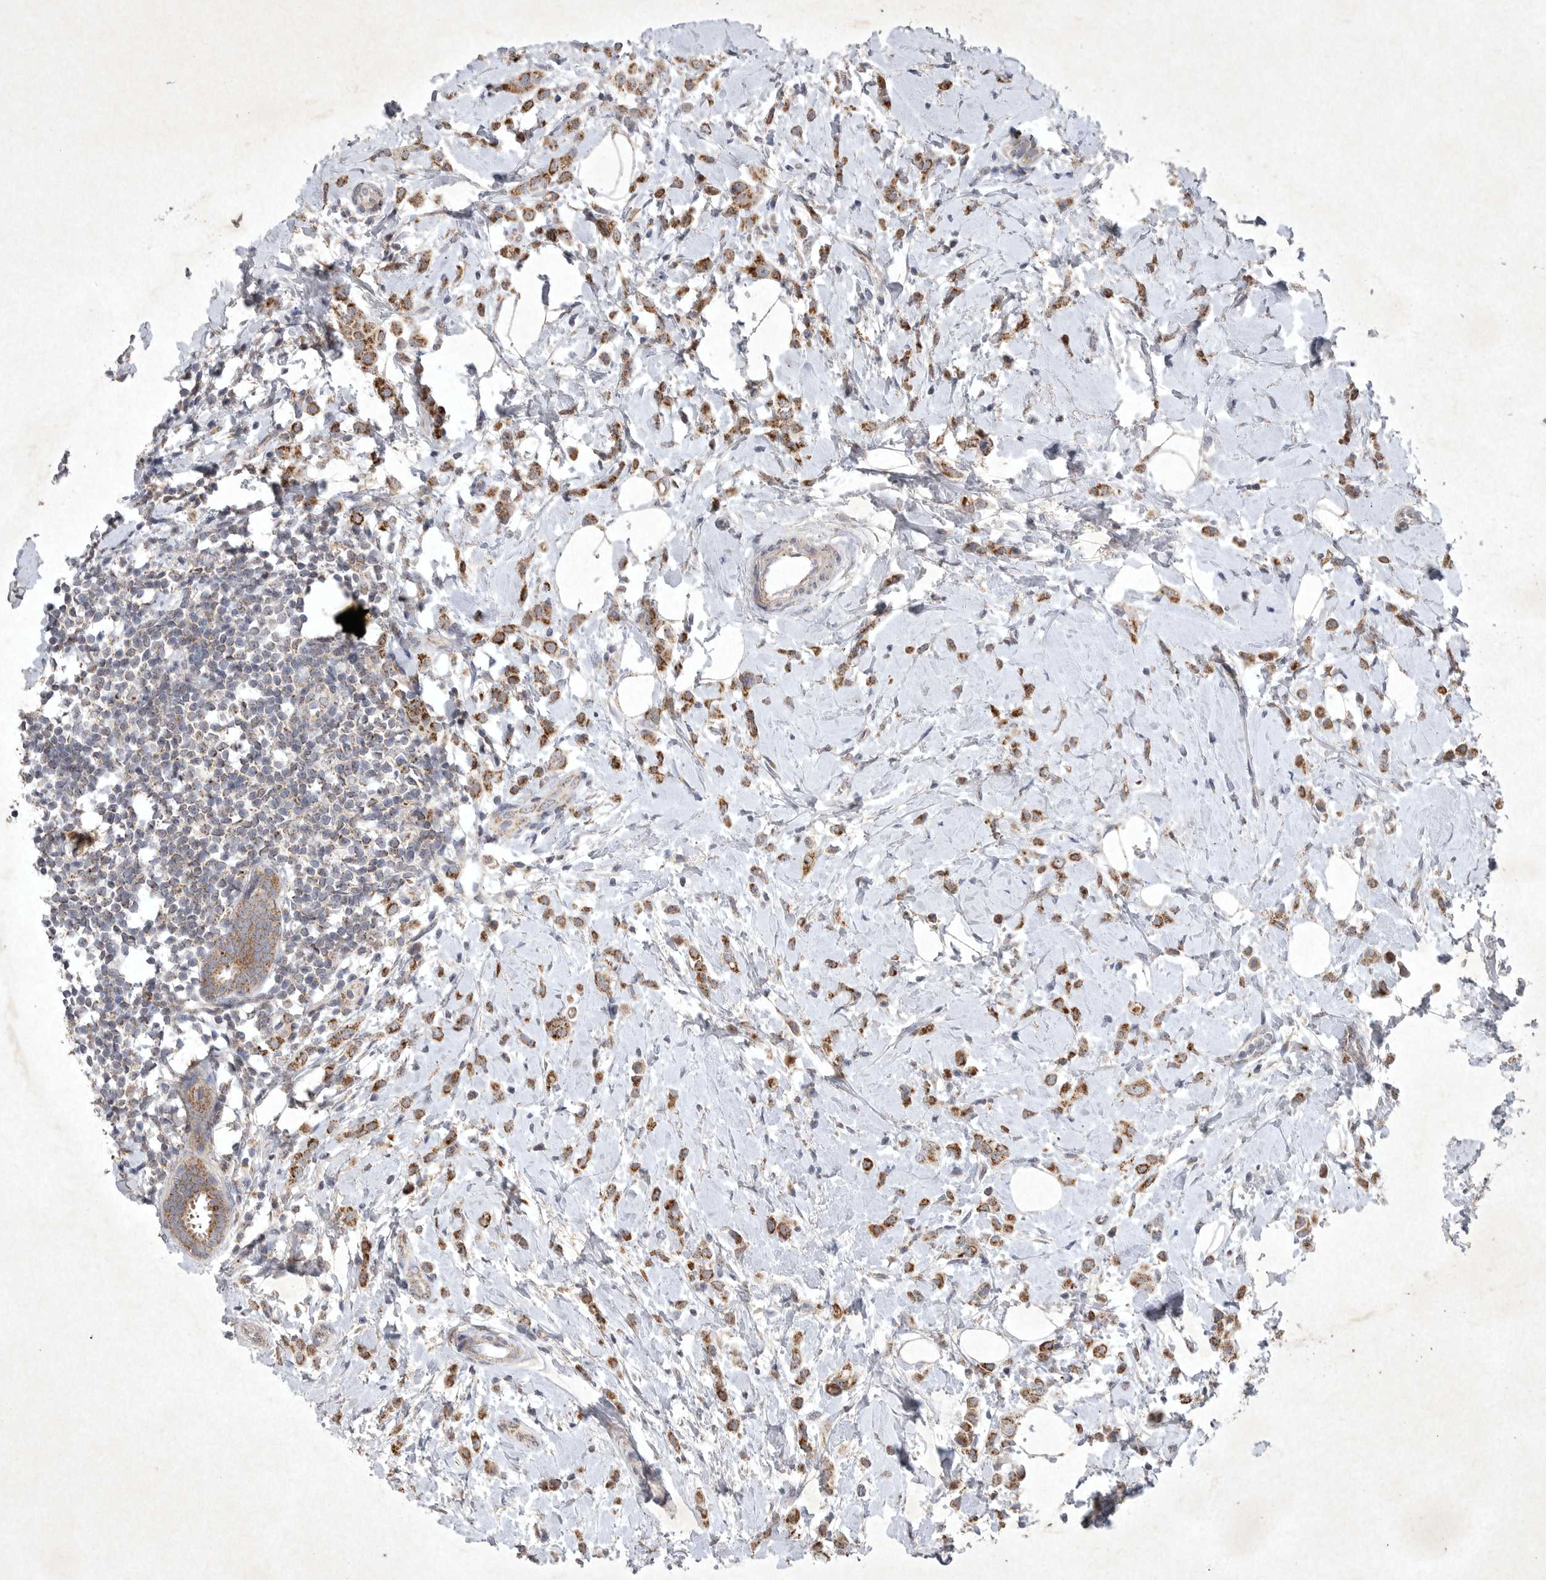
{"staining": {"intensity": "moderate", "quantity": ">75%", "location": "cytoplasmic/membranous"}, "tissue": "breast cancer", "cell_type": "Tumor cells", "image_type": "cancer", "snomed": [{"axis": "morphology", "description": "Lobular carcinoma"}, {"axis": "topography", "description": "Breast"}], "caption": "Lobular carcinoma (breast) stained with a brown dye displays moderate cytoplasmic/membranous positive staining in about >75% of tumor cells.", "gene": "DDR1", "patient": {"sex": "female", "age": 47}}